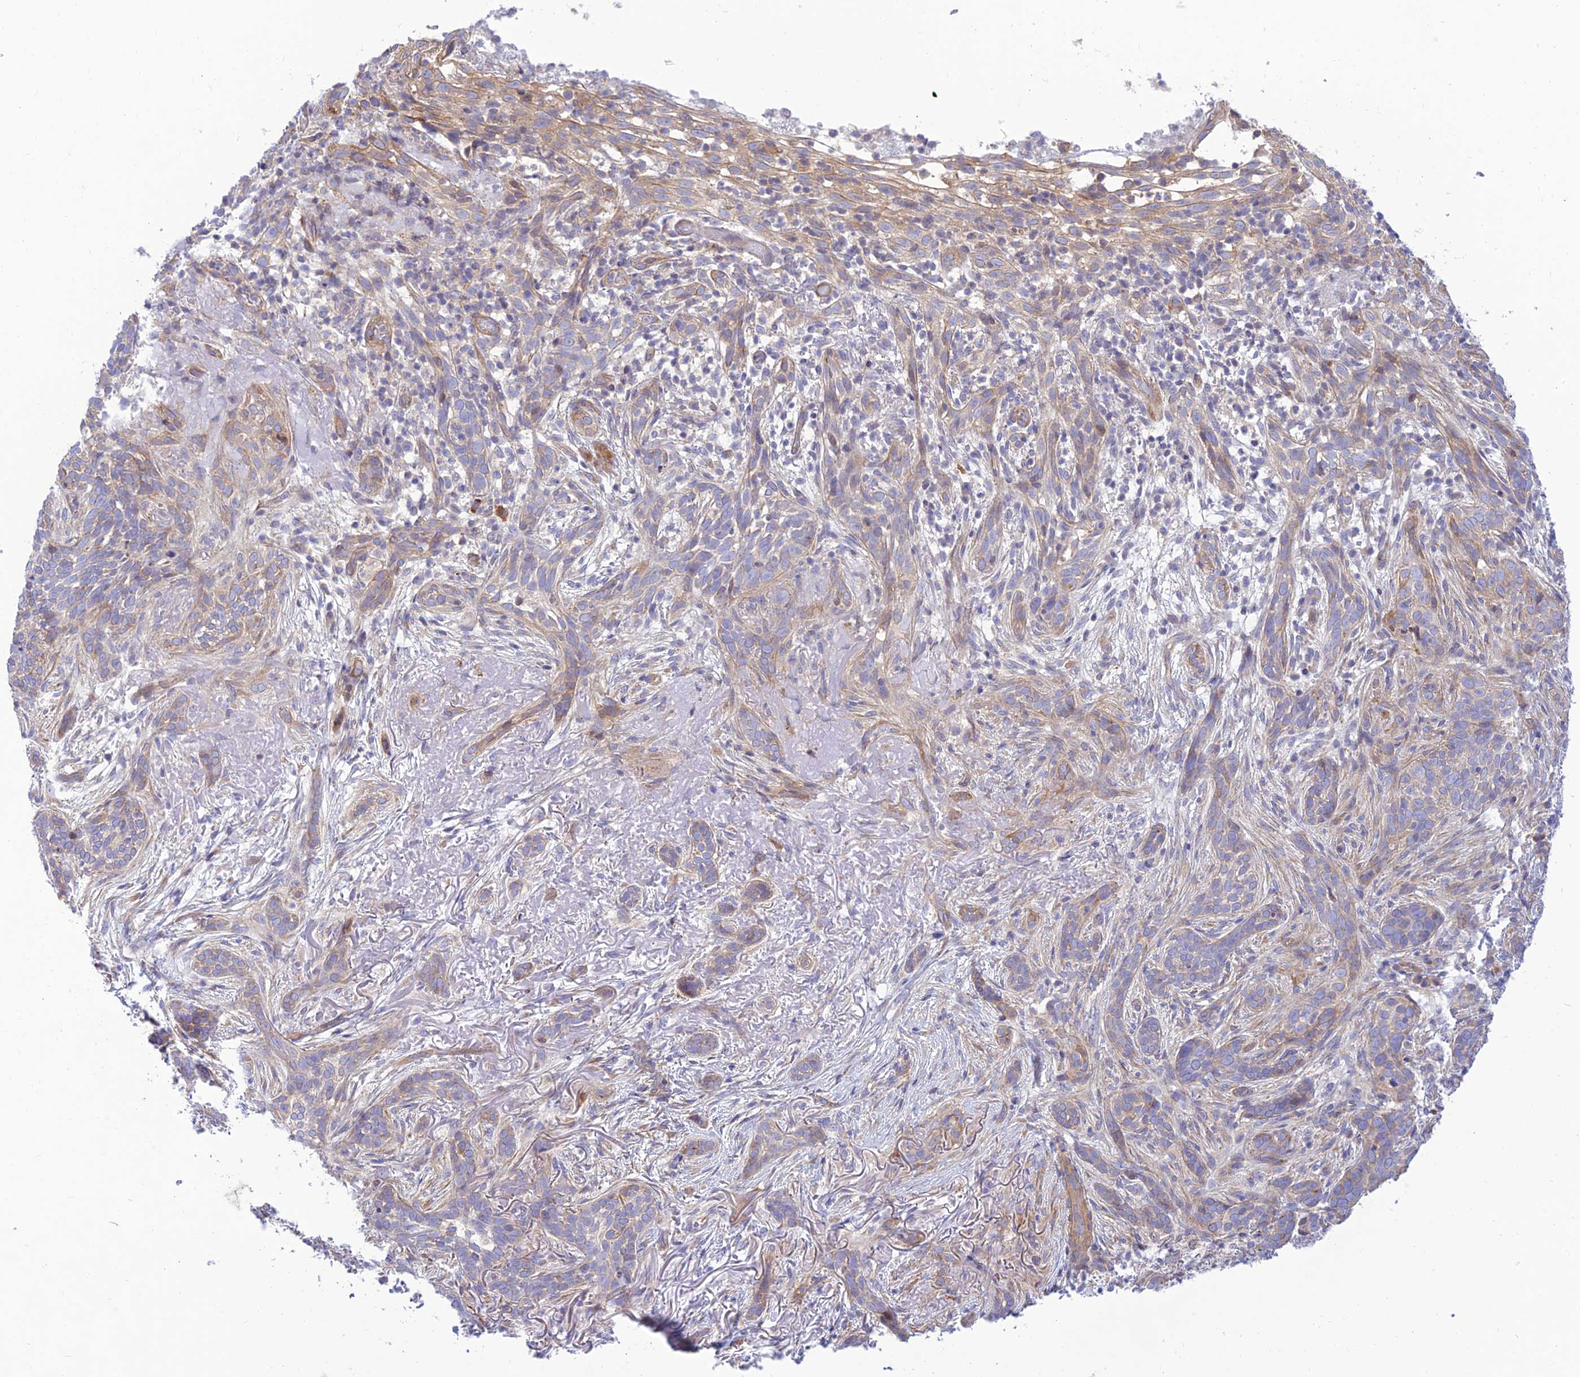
{"staining": {"intensity": "weak", "quantity": "<25%", "location": "cytoplasmic/membranous"}, "tissue": "skin cancer", "cell_type": "Tumor cells", "image_type": "cancer", "snomed": [{"axis": "morphology", "description": "Basal cell carcinoma"}, {"axis": "topography", "description": "Skin"}], "caption": "Tumor cells are negative for brown protein staining in skin cancer.", "gene": "KCNAB1", "patient": {"sex": "male", "age": 71}}